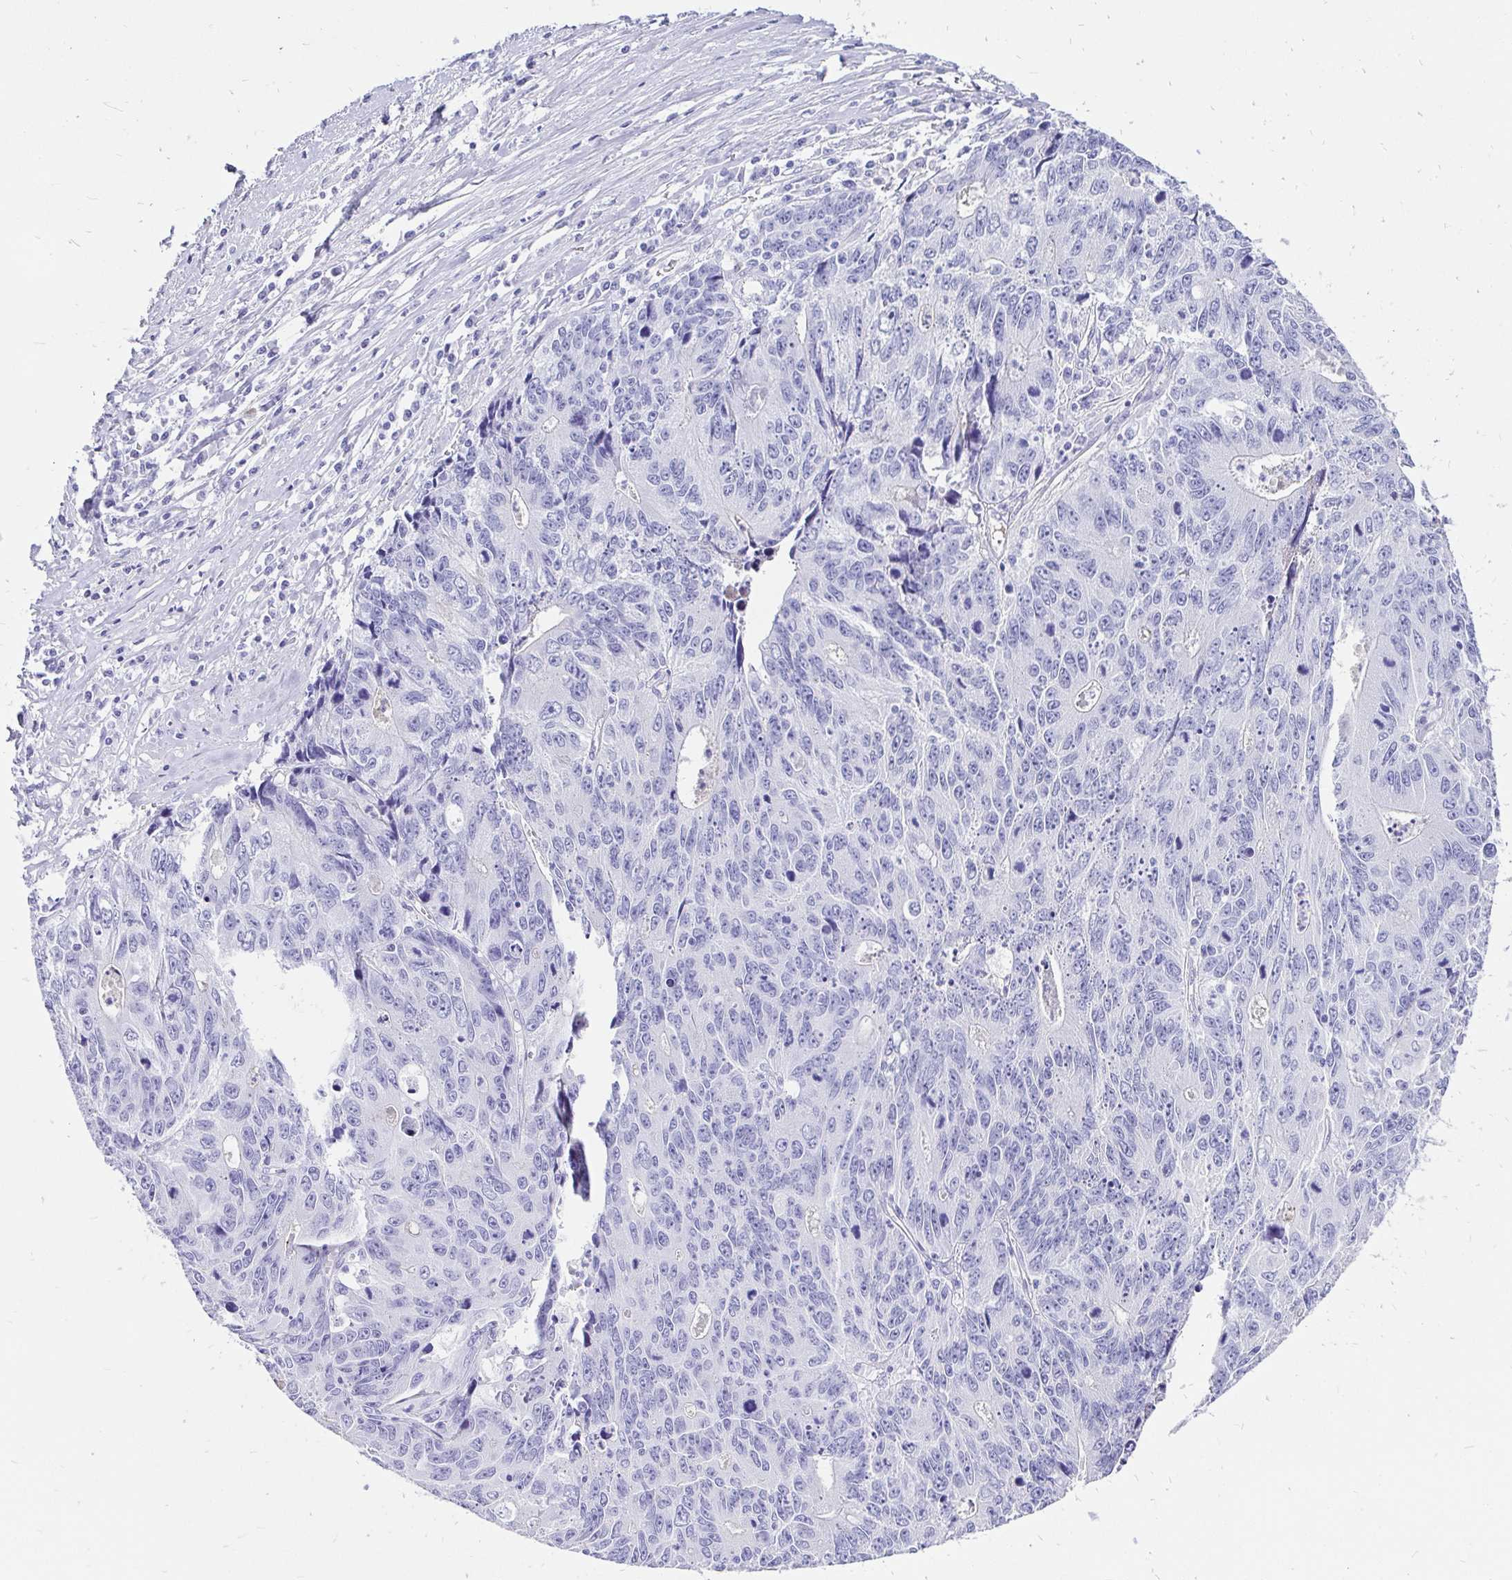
{"staining": {"intensity": "negative", "quantity": "none", "location": "none"}, "tissue": "liver cancer", "cell_type": "Tumor cells", "image_type": "cancer", "snomed": [{"axis": "morphology", "description": "Cholangiocarcinoma"}, {"axis": "topography", "description": "Liver"}], "caption": "DAB (3,3'-diaminobenzidine) immunohistochemical staining of liver cancer demonstrates no significant positivity in tumor cells.", "gene": "KRT13", "patient": {"sex": "male", "age": 65}}